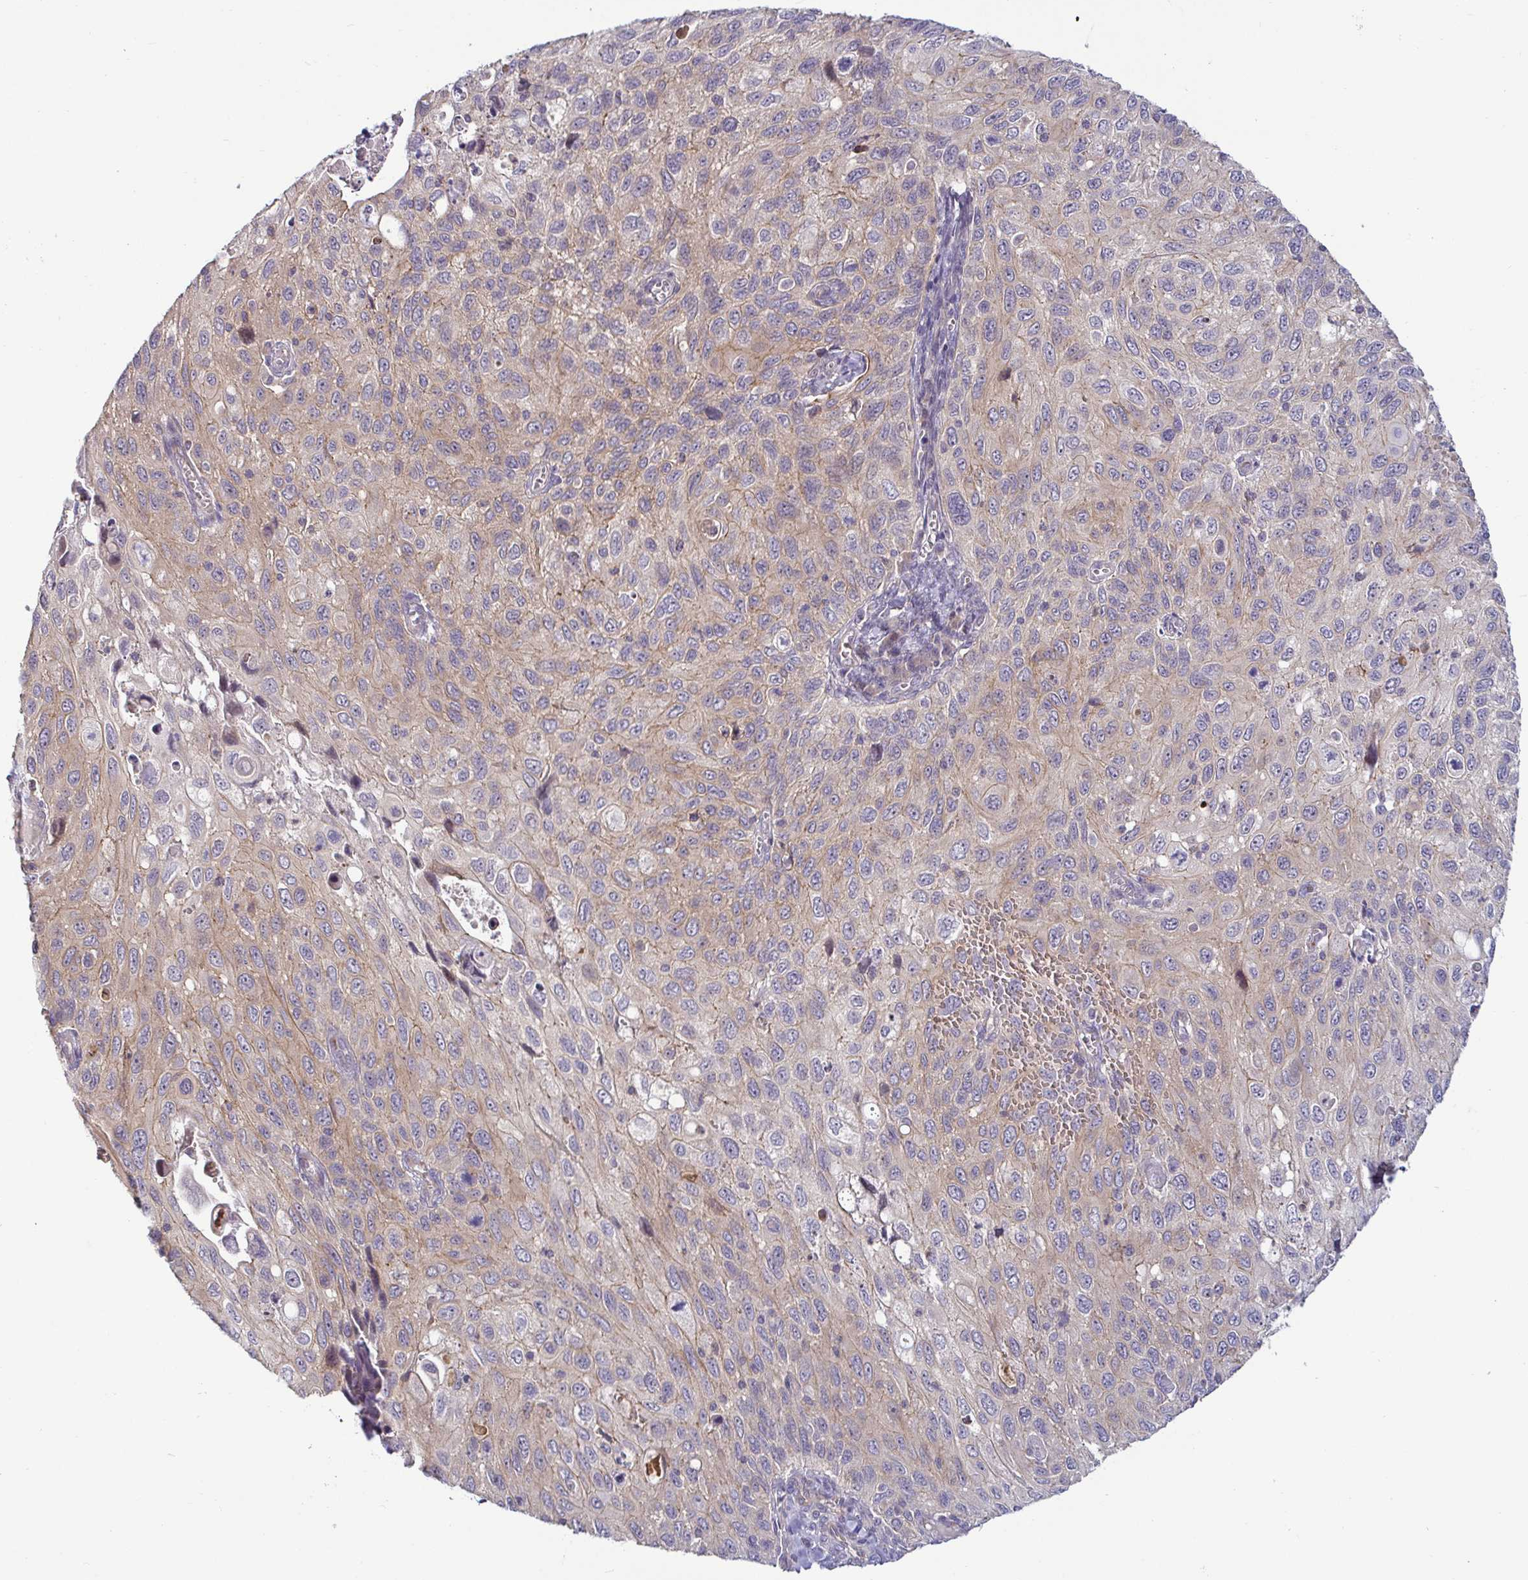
{"staining": {"intensity": "moderate", "quantity": "25%-75%", "location": "cytoplasmic/membranous"}, "tissue": "cervical cancer", "cell_type": "Tumor cells", "image_type": "cancer", "snomed": [{"axis": "morphology", "description": "Squamous cell carcinoma, NOS"}, {"axis": "topography", "description": "Cervix"}], "caption": "Squamous cell carcinoma (cervical) stained with DAB (3,3'-diaminobenzidine) immunohistochemistry (IHC) exhibits medium levels of moderate cytoplasmic/membranous expression in about 25%-75% of tumor cells.", "gene": "GSTM1", "patient": {"sex": "female", "age": 70}}